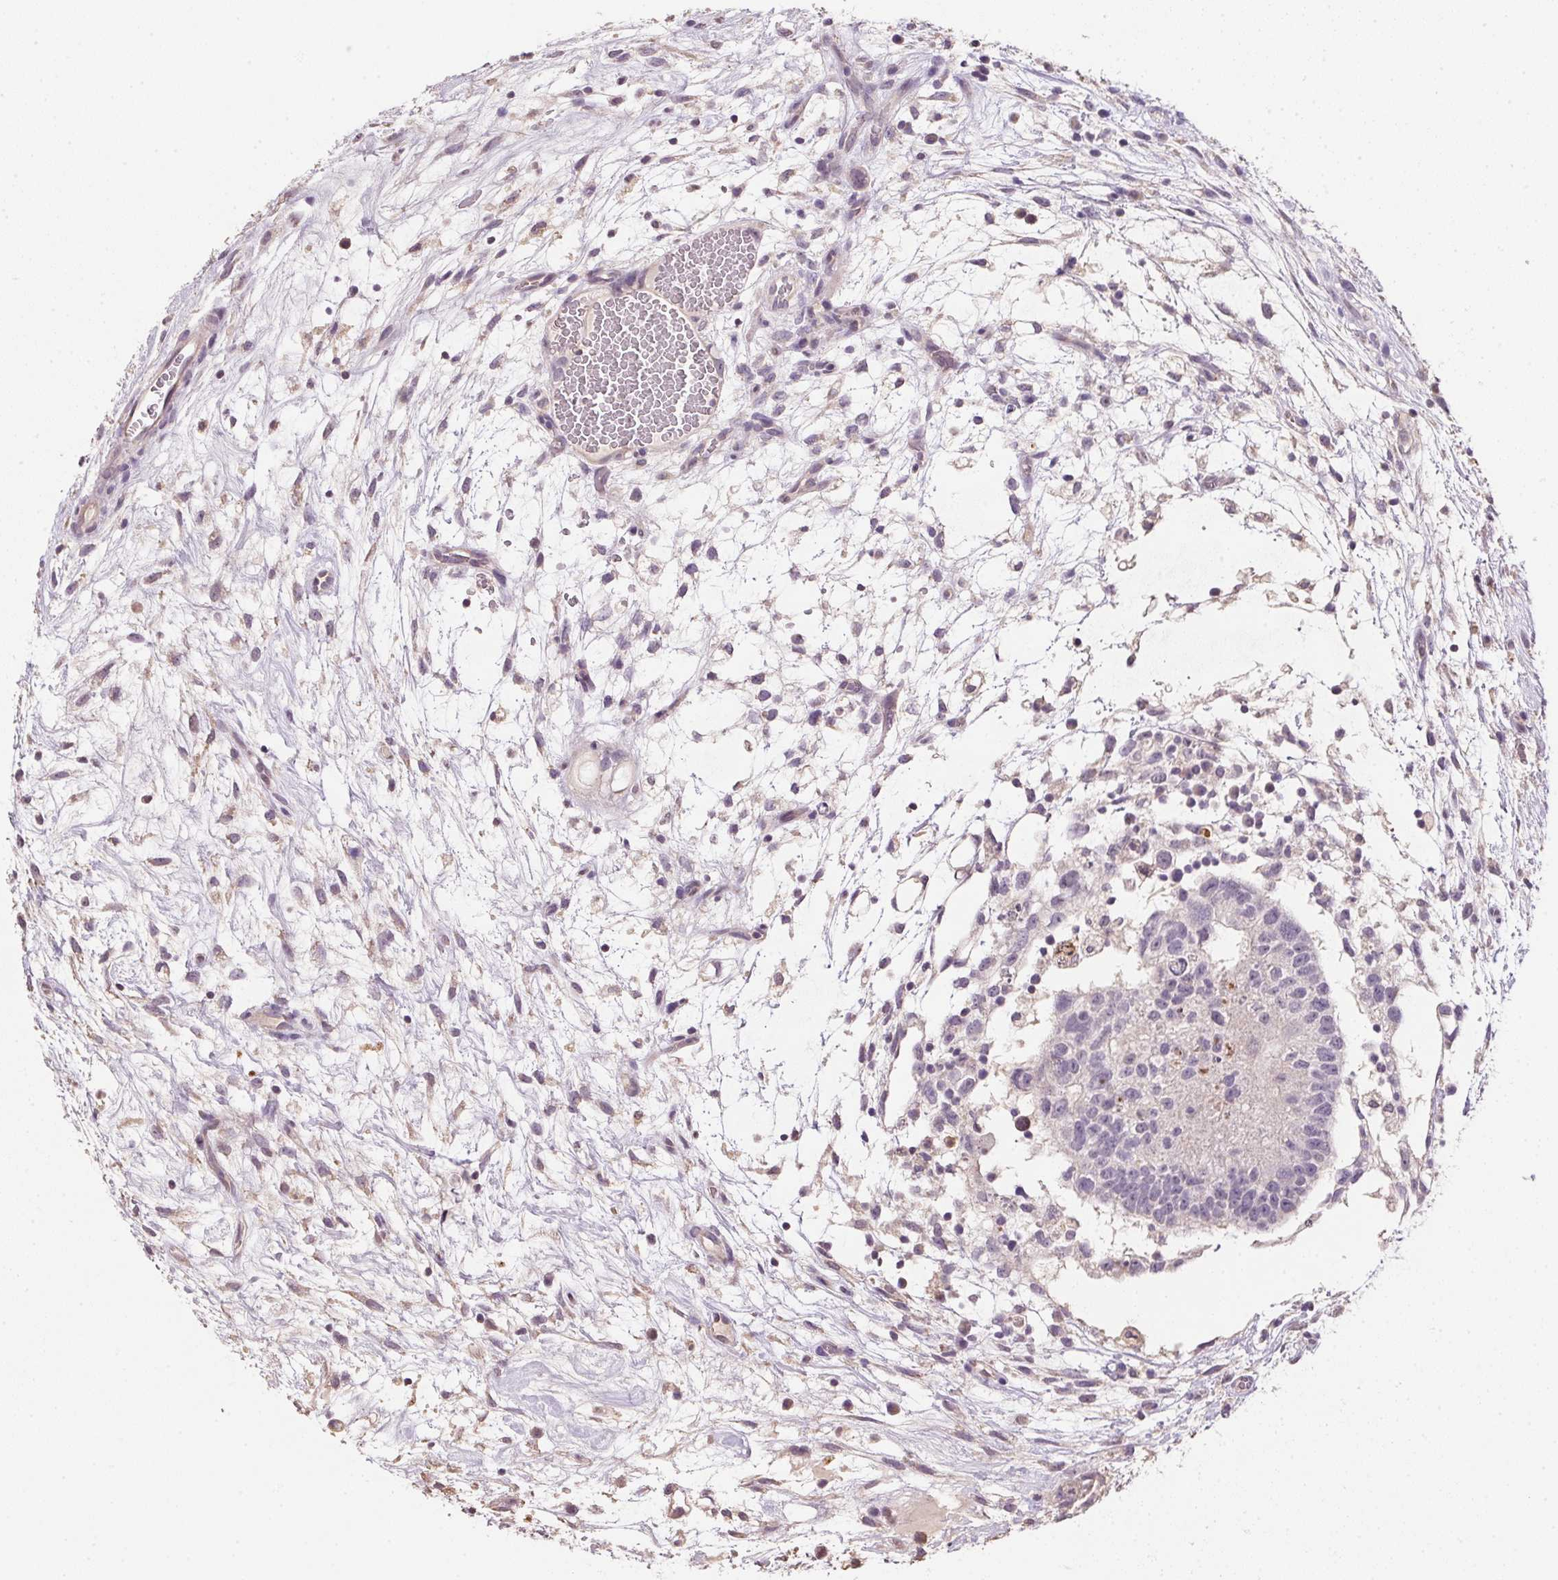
{"staining": {"intensity": "negative", "quantity": "none", "location": "none"}, "tissue": "testis cancer", "cell_type": "Tumor cells", "image_type": "cancer", "snomed": [{"axis": "morphology", "description": "Normal tissue, NOS"}, {"axis": "morphology", "description": "Carcinoma, Embryonal, NOS"}, {"axis": "topography", "description": "Testis"}], "caption": "An image of testis embryonal carcinoma stained for a protein demonstrates no brown staining in tumor cells.", "gene": "ALDH8A1", "patient": {"sex": "male", "age": 32}}